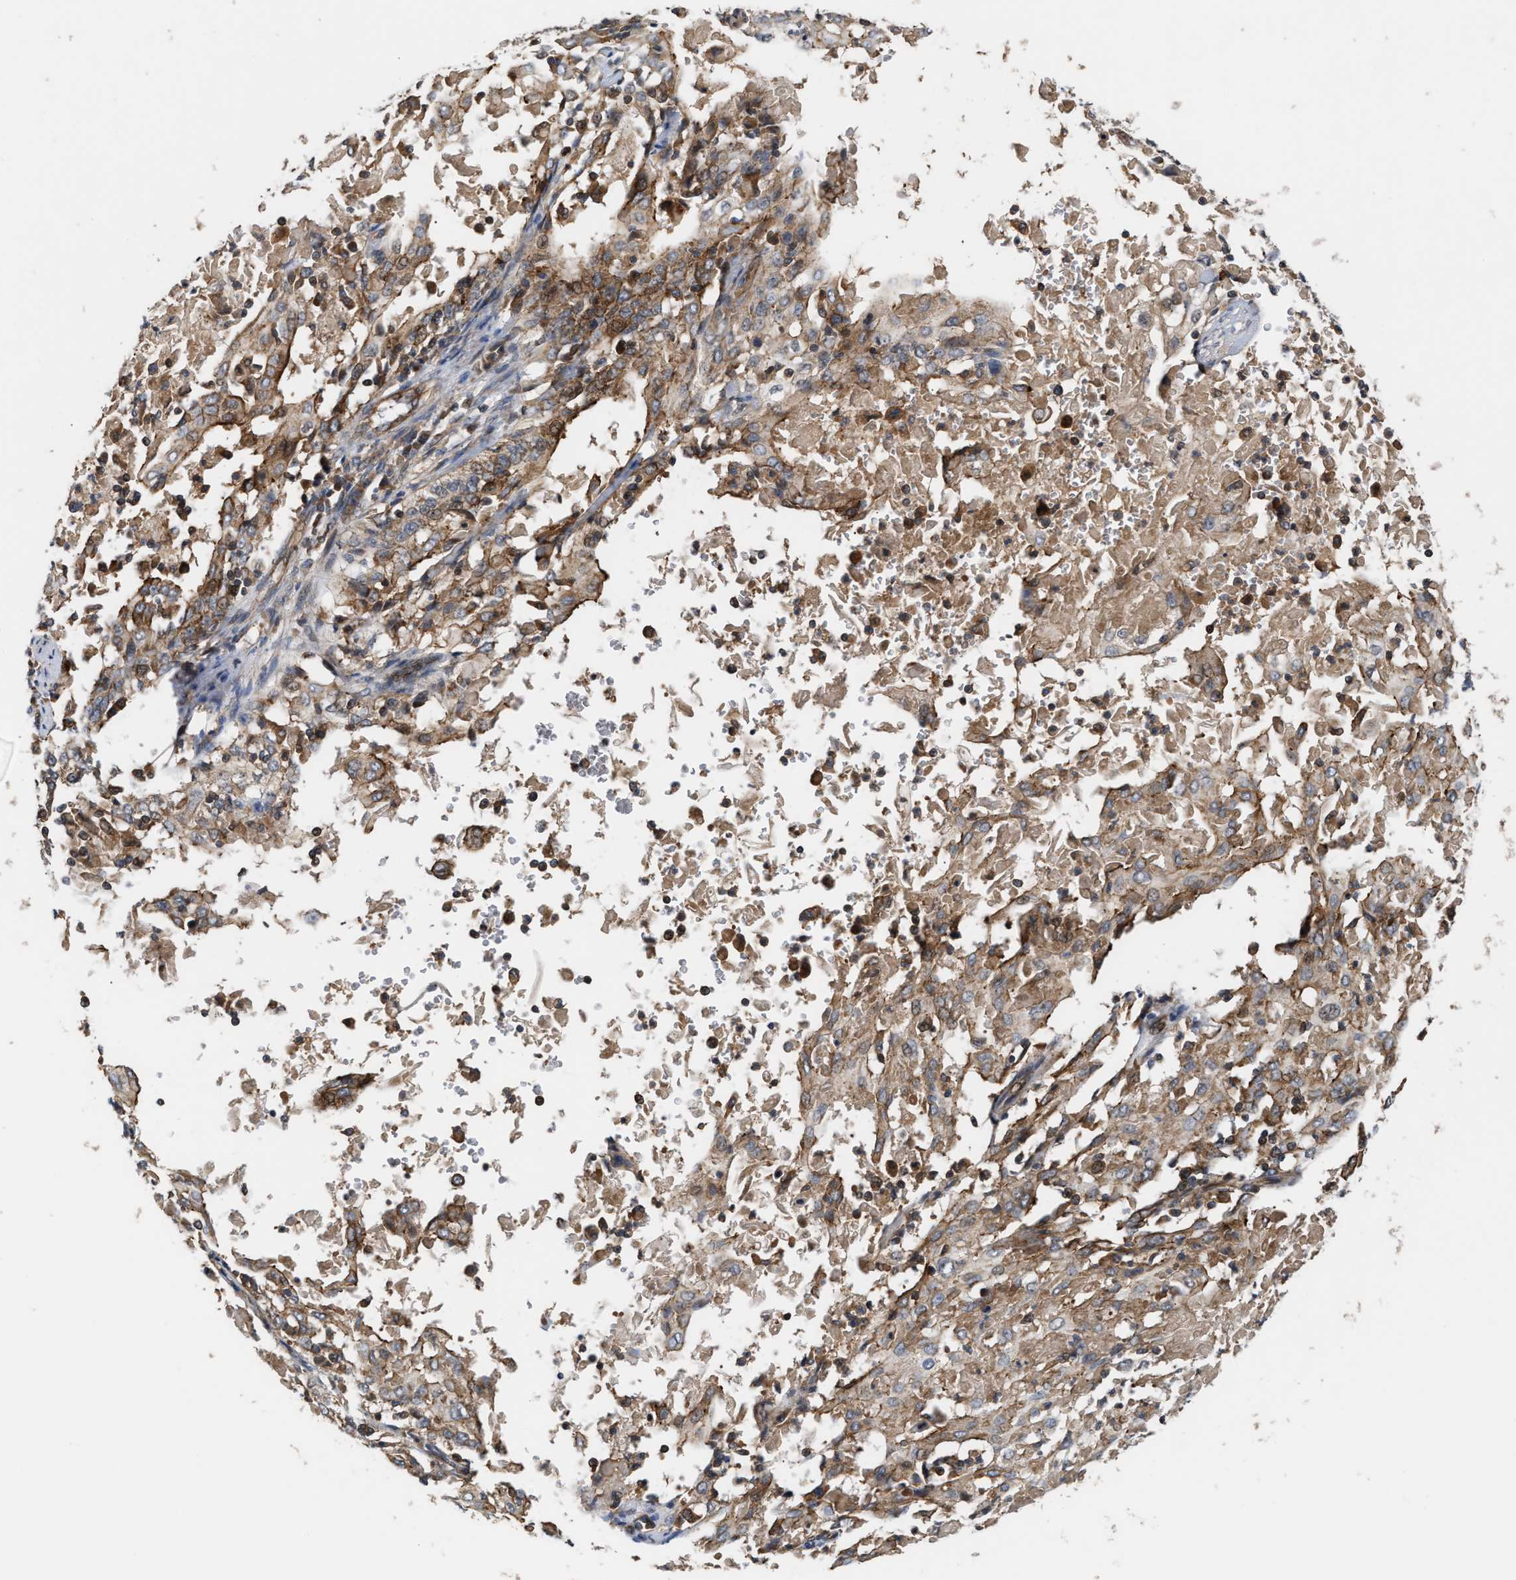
{"staining": {"intensity": "moderate", "quantity": ">75%", "location": "cytoplasmic/membranous"}, "tissue": "cervical cancer", "cell_type": "Tumor cells", "image_type": "cancer", "snomed": [{"axis": "morphology", "description": "Squamous cell carcinoma, NOS"}, {"axis": "topography", "description": "Cervix"}], "caption": "Immunohistochemistry histopathology image of cervical cancer (squamous cell carcinoma) stained for a protein (brown), which exhibits medium levels of moderate cytoplasmic/membranous staining in approximately >75% of tumor cells.", "gene": "STAU1", "patient": {"sex": "female", "age": 39}}